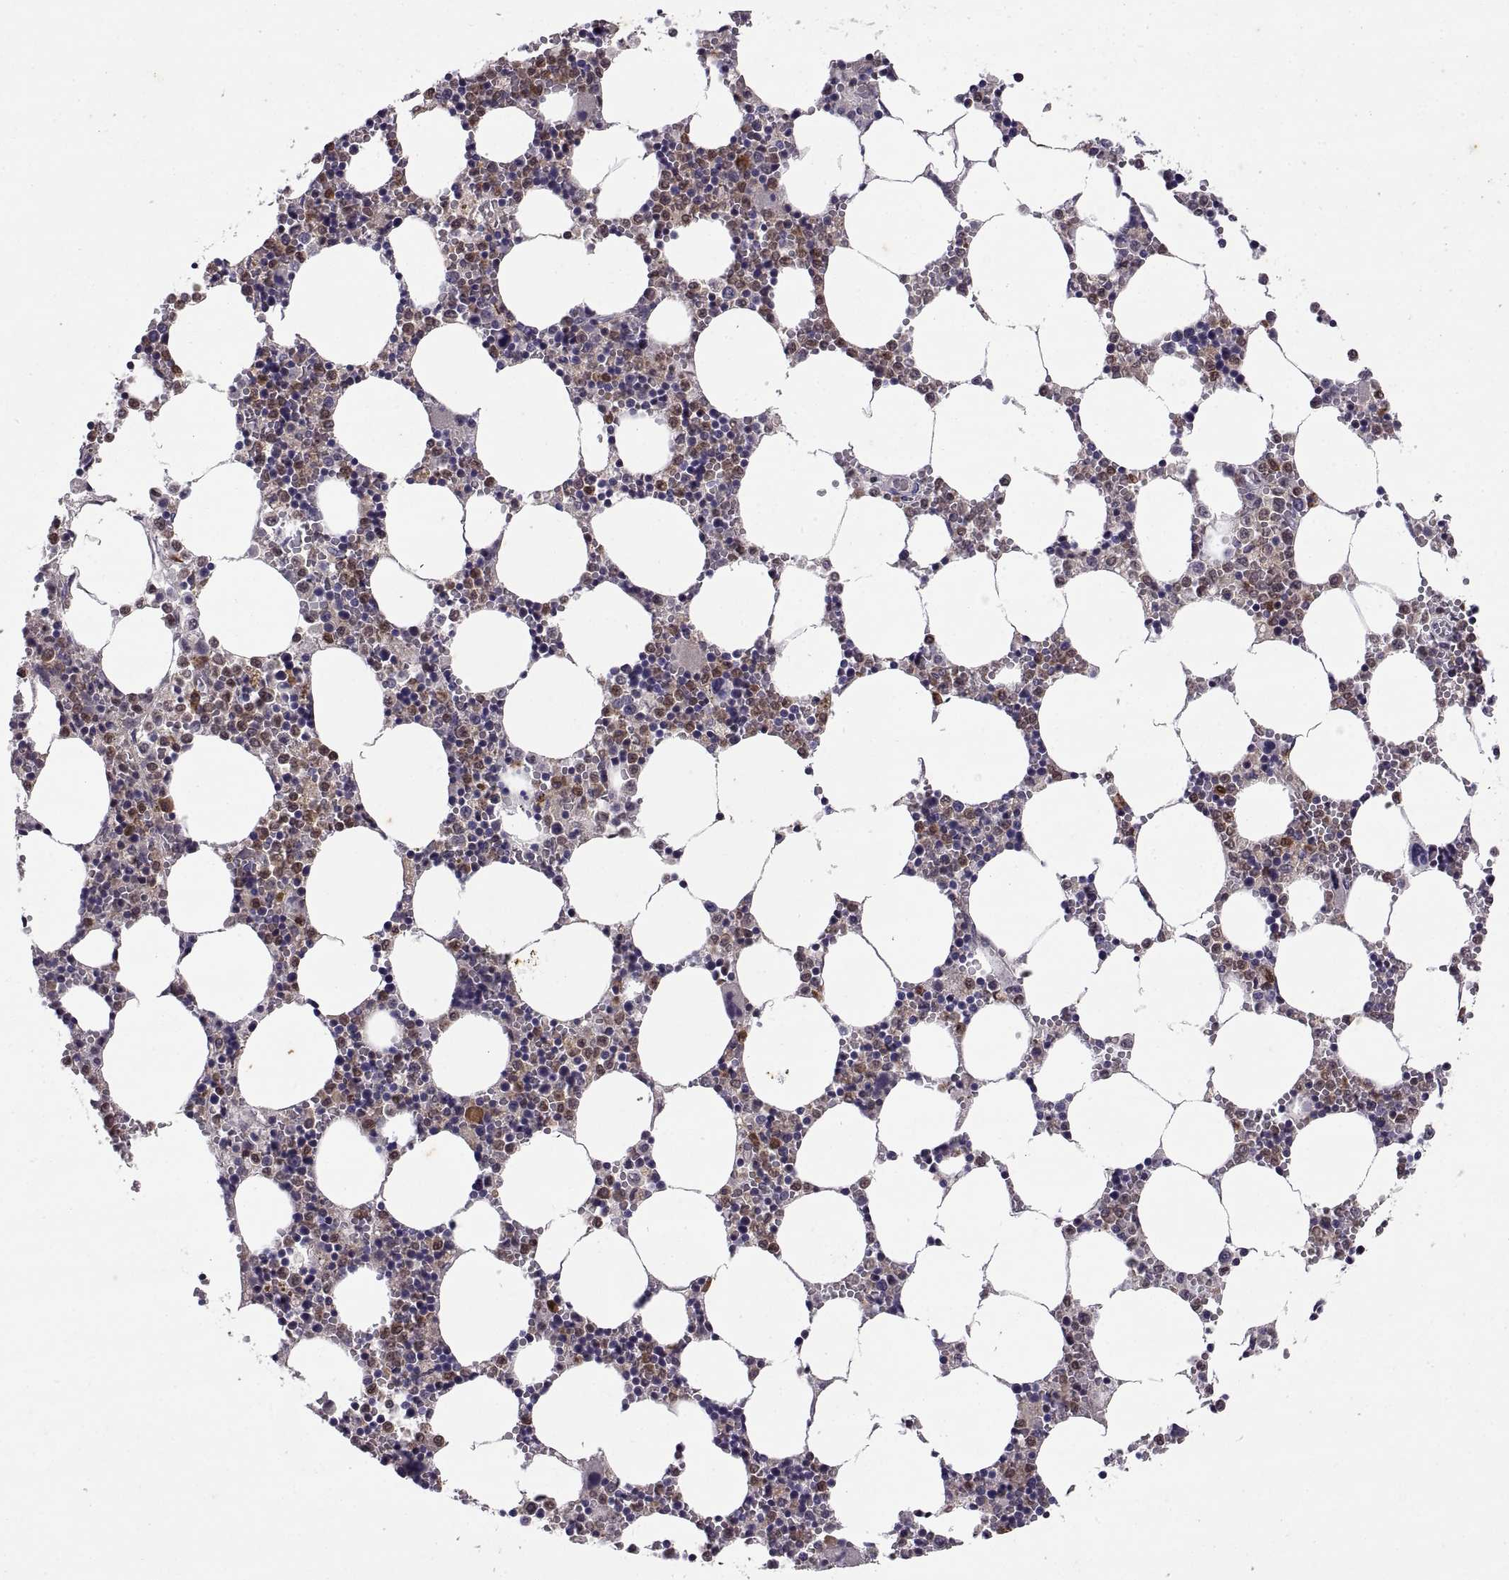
{"staining": {"intensity": "moderate", "quantity": "25%-75%", "location": "cytoplasmic/membranous"}, "tissue": "bone marrow", "cell_type": "Hematopoietic cells", "image_type": "normal", "snomed": [{"axis": "morphology", "description": "Normal tissue, NOS"}, {"axis": "topography", "description": "Bone marrow"}], "caption": "Immunohistochemistry (IHC) image of normal bone marrow: bone marrow stained using immunohistochemistry (IHC) demonstrates medium levels of moderate protein expression localized specifically in the cytoplasmic/membranous of hematopoietic cells, appearing as a cytoplasmic/membranous brown color.", "gene": "DOK3", "patient": {"sex": "female", "age": 64}}